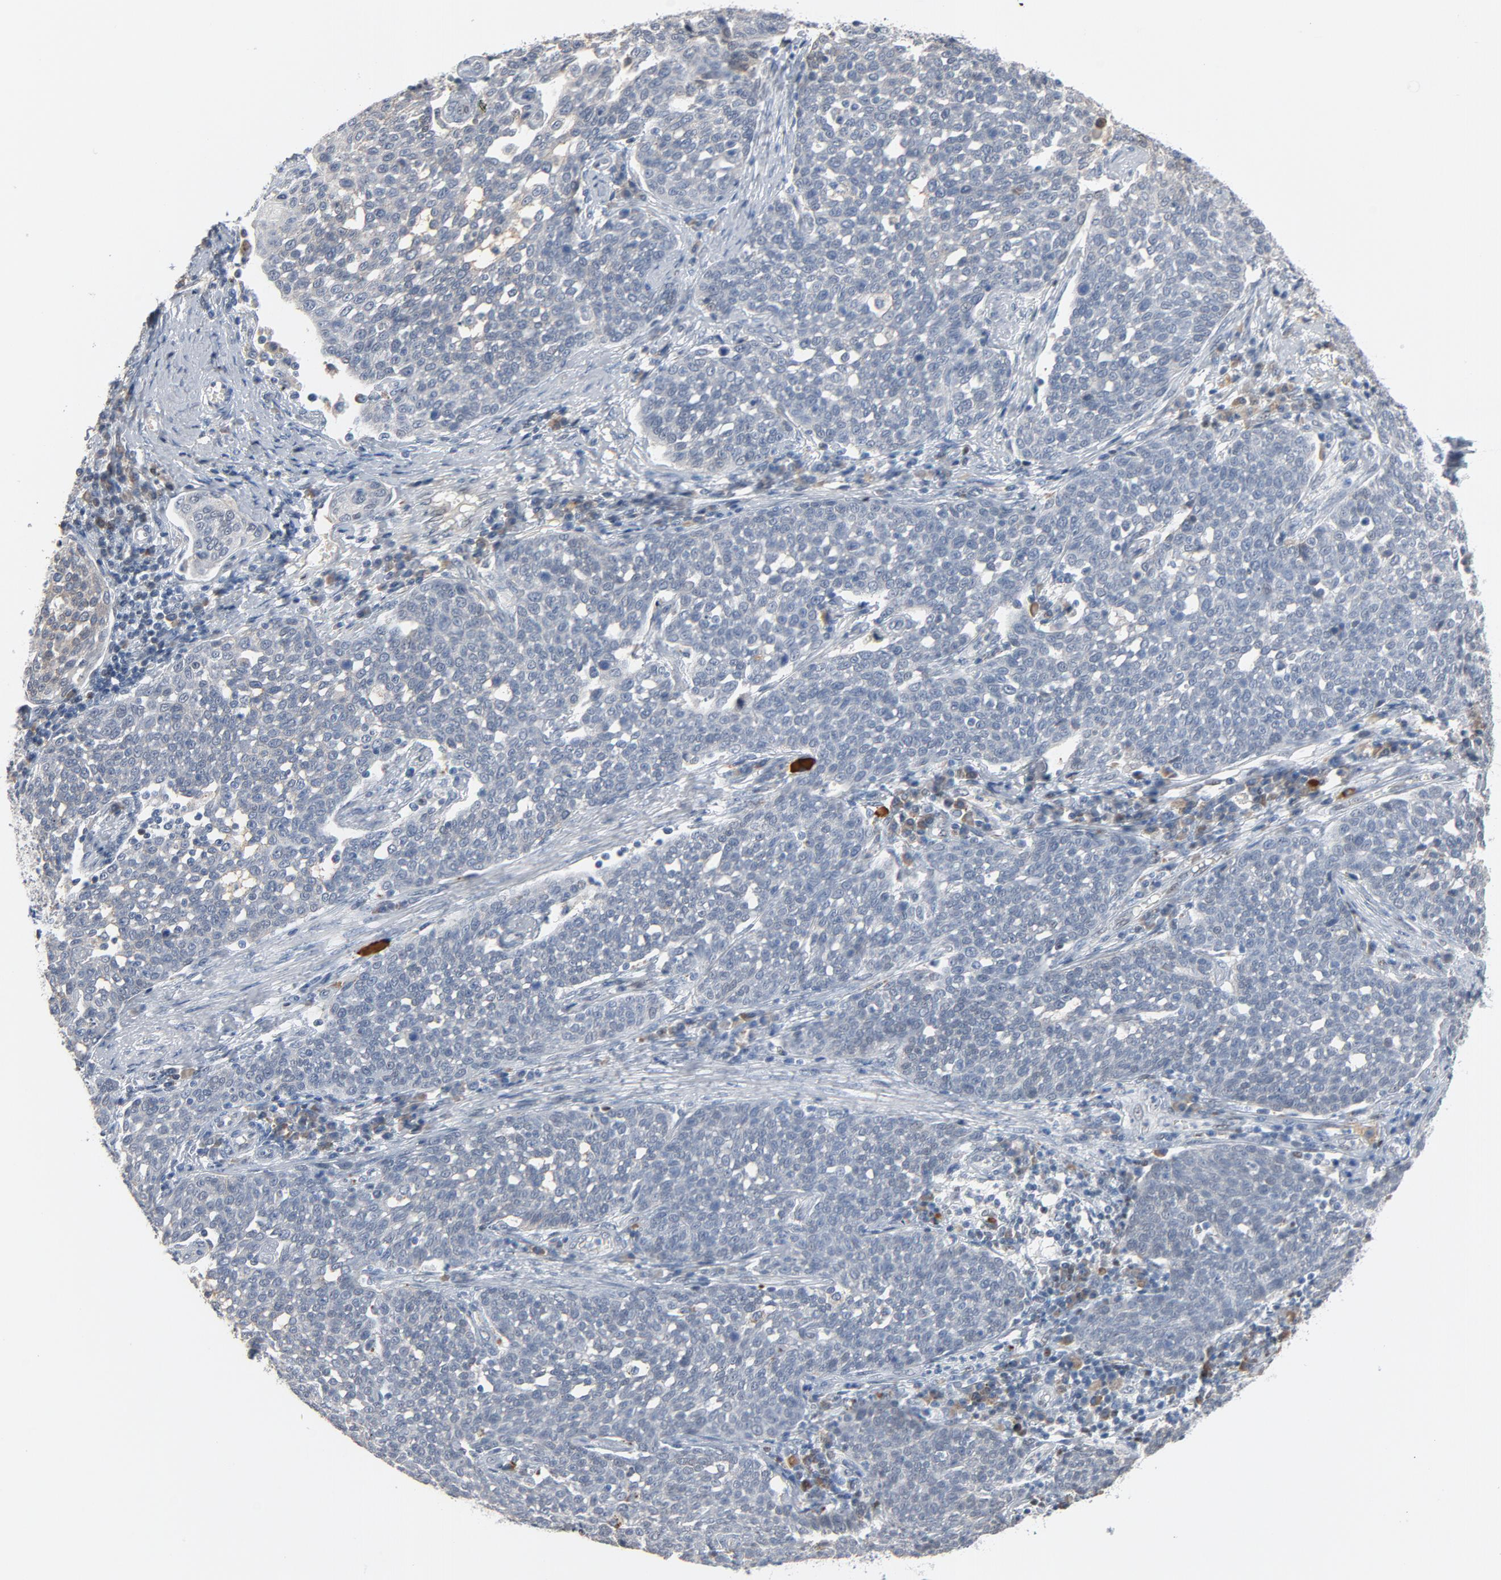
{"staining": {"intensity": "negative", "quantity": "none", "location": "none"}, "tissue": "cervical cancer", "cell_type": "Tumor cells", "image_type": "cancer", "snomed": [{"axis": "morphology", "description": "Squamous cell carcinoma, NOS"}, {"axis": "topography", "description": "Cervix"}], "caption": "Tumor cells show no significant protein positivity in cervical cancer. (Brightfield microscopy of DAB immunohistochemistry (IHC) at high magnification).", "gene": "FOXP1", "patient": {"sex": "female", "age": 34}}